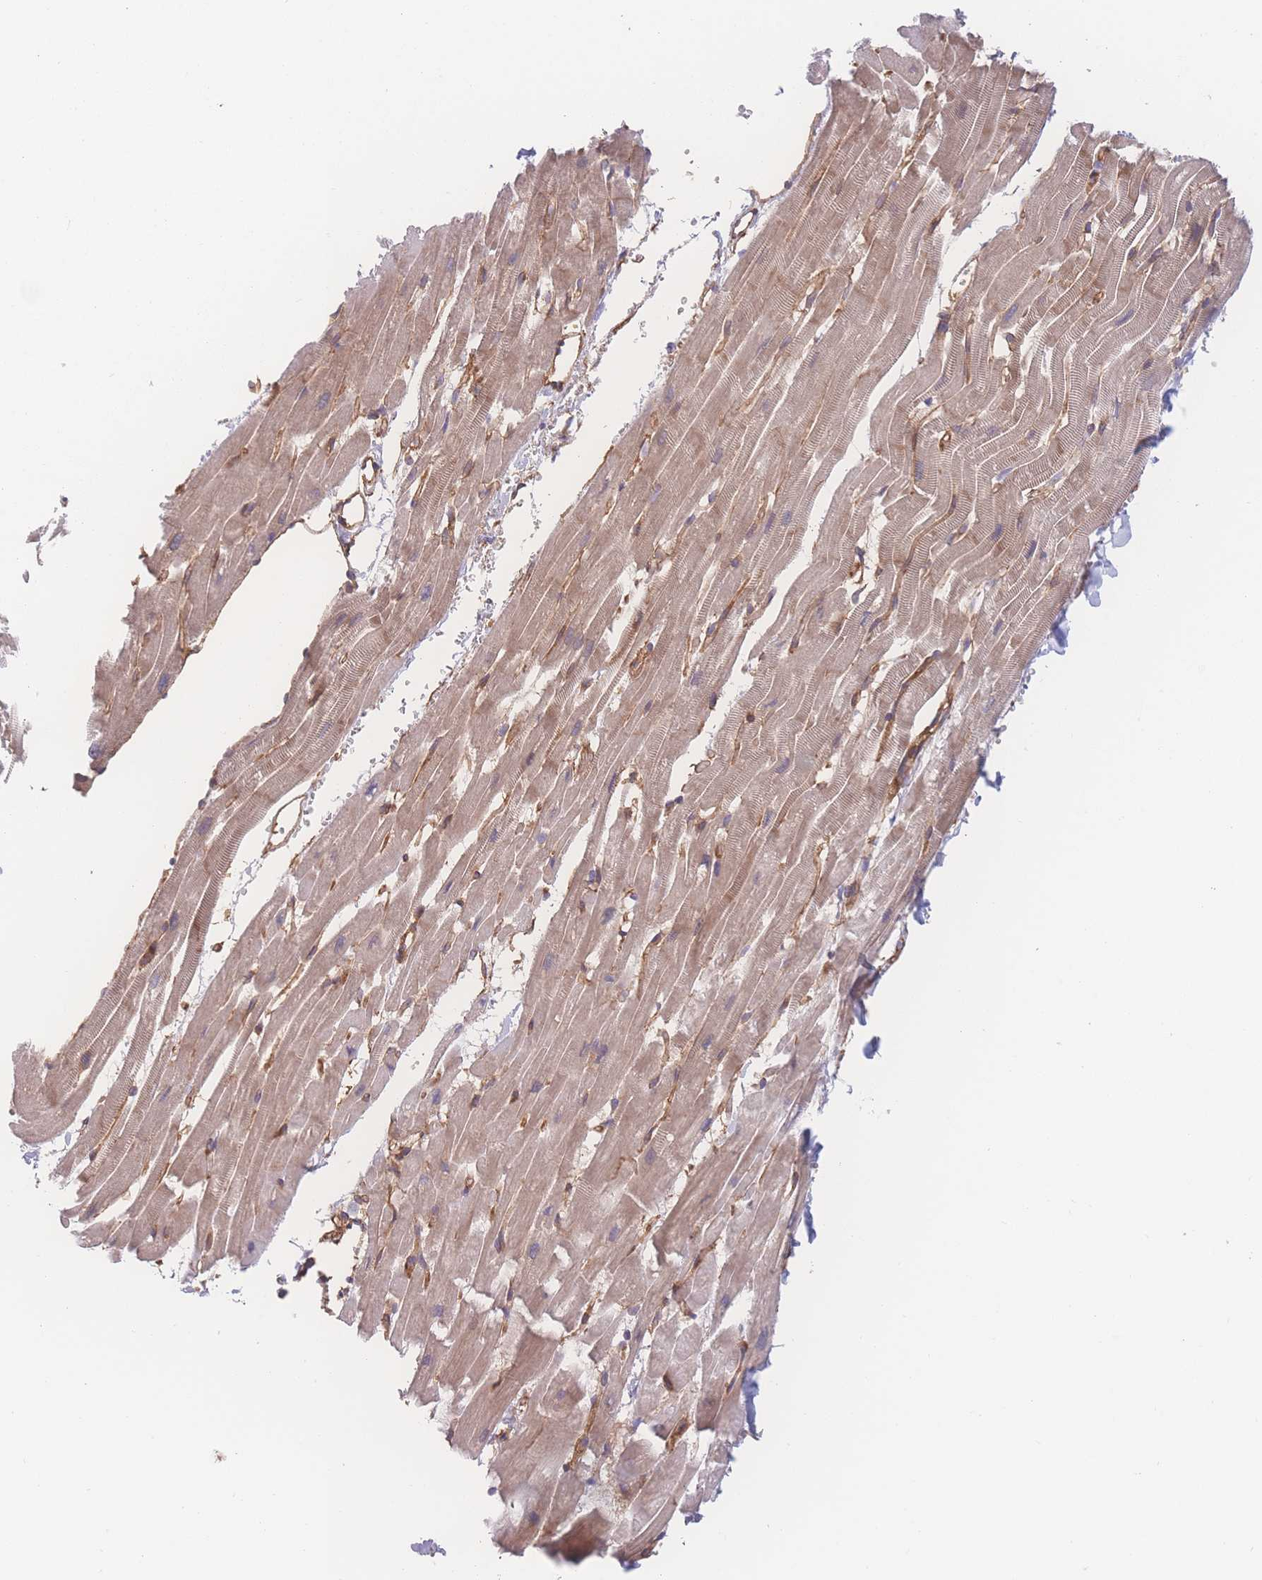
{"staining": {"intensity": "weak", "quantity": "25%-75%", "location": "cytoplasmic/membranous"}, "tissue": "heart muscle", "cell_type": "Cardiomyocytes", "image_type": "normal", "snomed": [{"axis": "morphology", "description": "Normal tissue, NOS"}, {"axis": "topography", "description": "Heart"}], "caption": "A brown stain highlights weak cytoplasmic/membranous positivity of a protein in cardiomyocytes of unremarkable human heart muscle. (brown staining indicates protein expression, while blue staining denotes nuclei).", "gene": "CFAP97", "patient": {"sex": "male", "age": 37}}